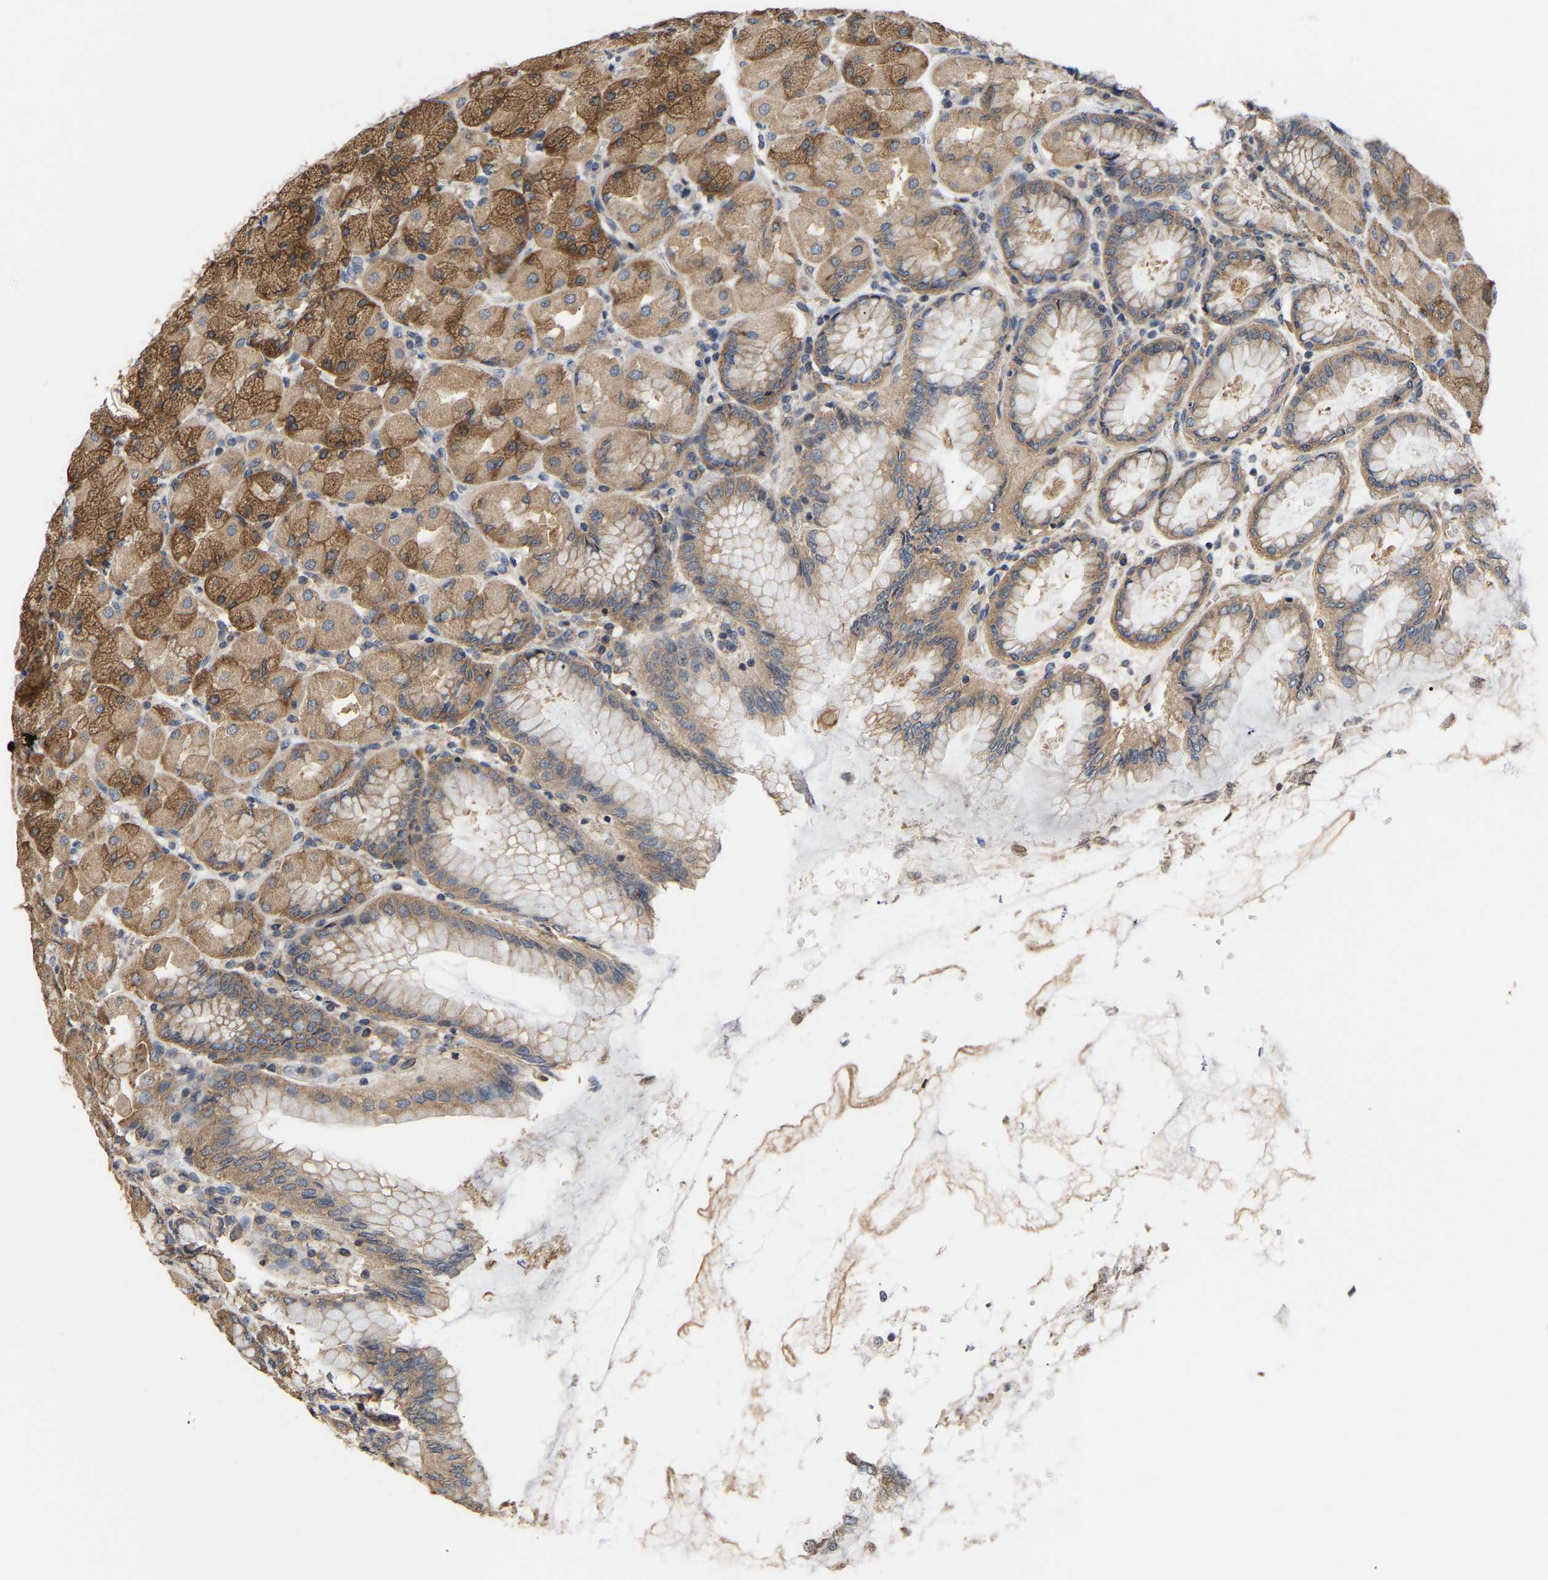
{"staining": {"intensity": "moderate", "quantity": ">75%", "location": "cytoplasmic/membranous"}, "tissue": "stomach", "cell_type": "Glandular cells", "image_type": "normal", "snomed": [{"axis": "morphology", "description": "Normal tissue, NOS"}, {"axis": "topography", "description": "Stomach, upper"}], "caption": "Brown immunohistochemical staining in normal human stomach reveals moderate cytoplasmic/membranous positivity in approximately >75% of glandular cells. The staining is performed using DAB brown chromogen to label protein expression. The nuclei are counter-stained blue using hematoxylin.", "gene": "AIMP2", "patient": {"sex": "female", "age": 56}}